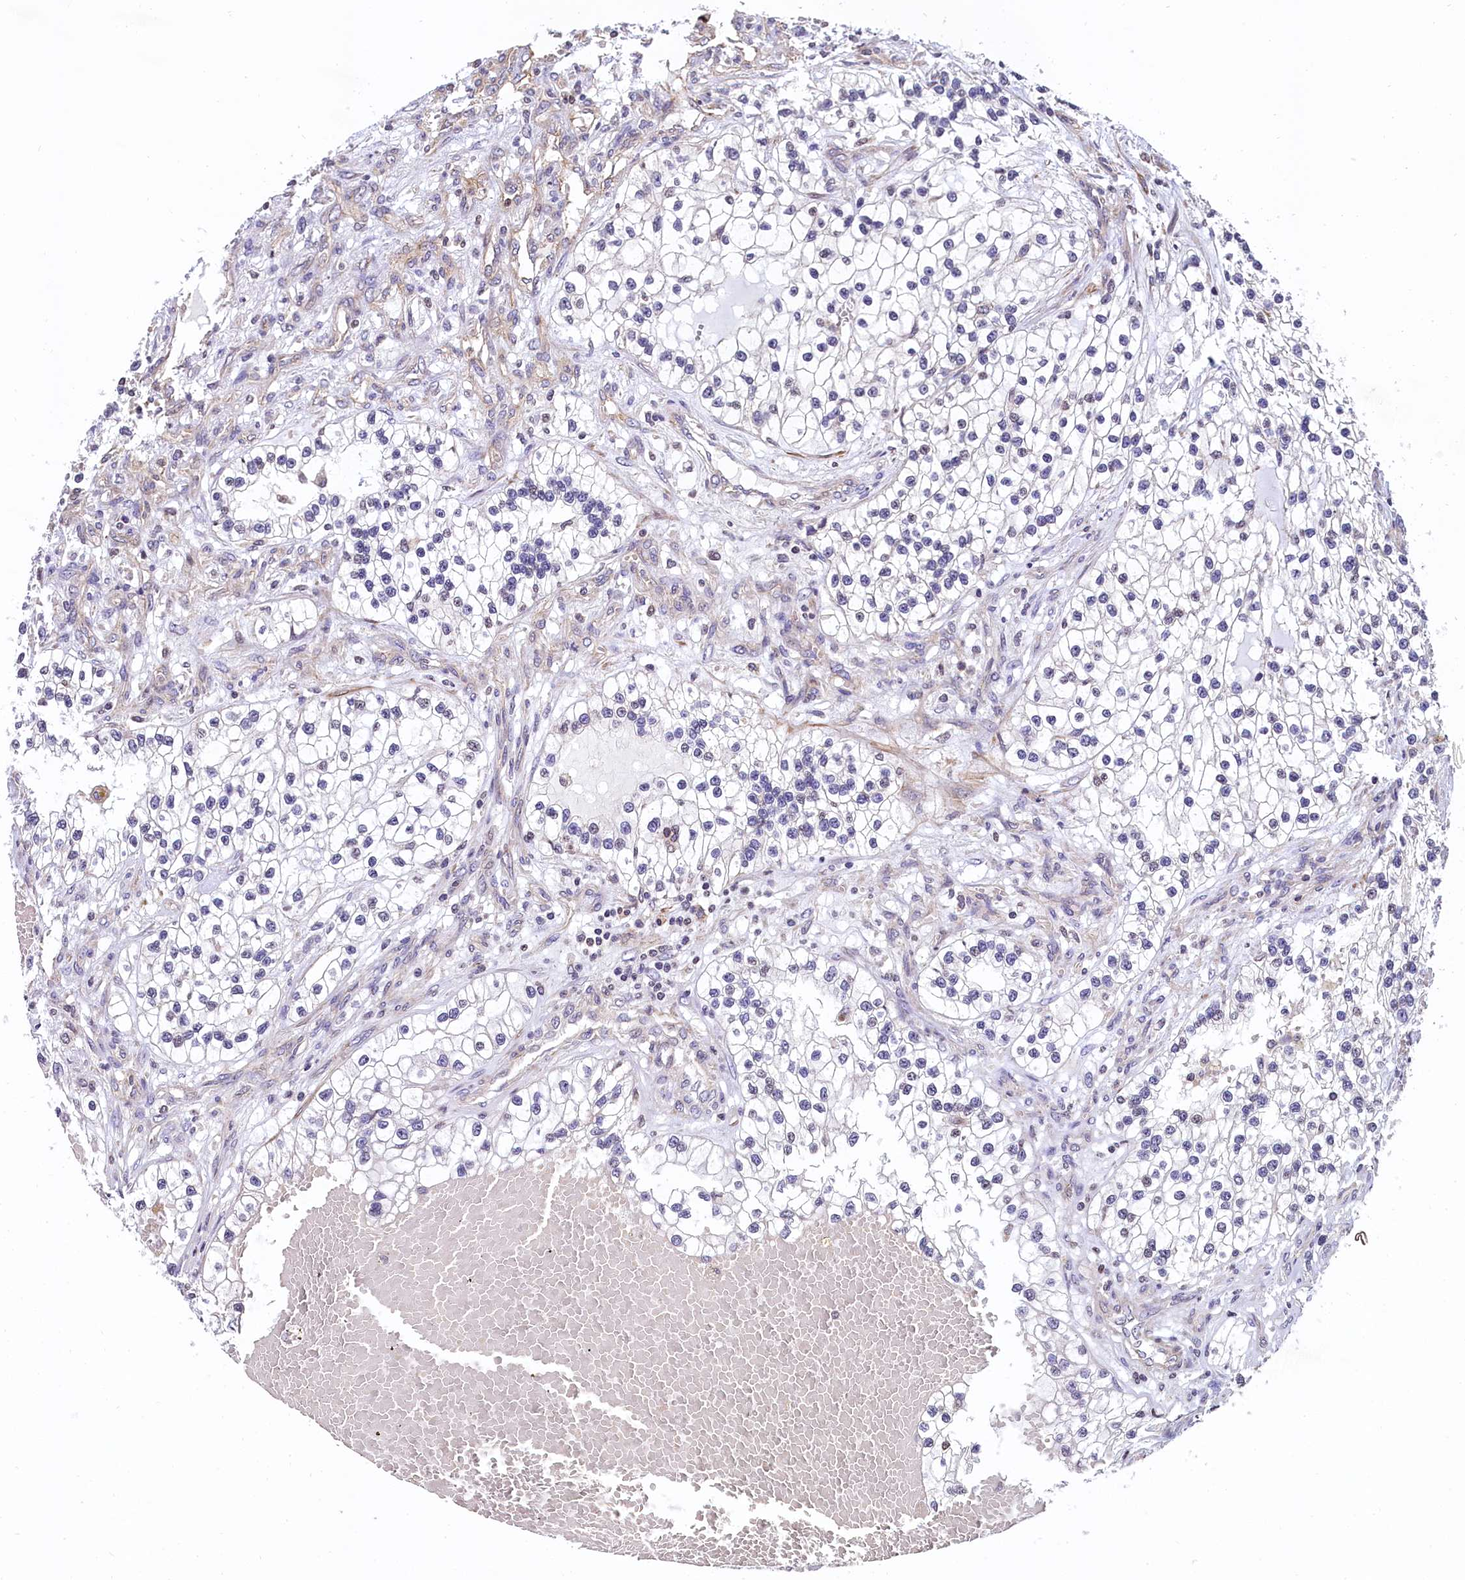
{"staining": {"intensity": "negative", "quantity": "none", "location": "none"}, "tissue": "renal cancer", "cell_type": "Tumor cells", "image_type": "cancer", "snomed": [{"axis": "morphology", "description": "Adenocarcinoma, NOS"}, {"axis": "topography", "description": "Kidney"}], "caption": "A micrograph of renal adenocarcinoma stained for a protein reveals no brown staining in tumor cells.", "gene": "ZNF2", "patient": {"sex": "female", "age": 57}}